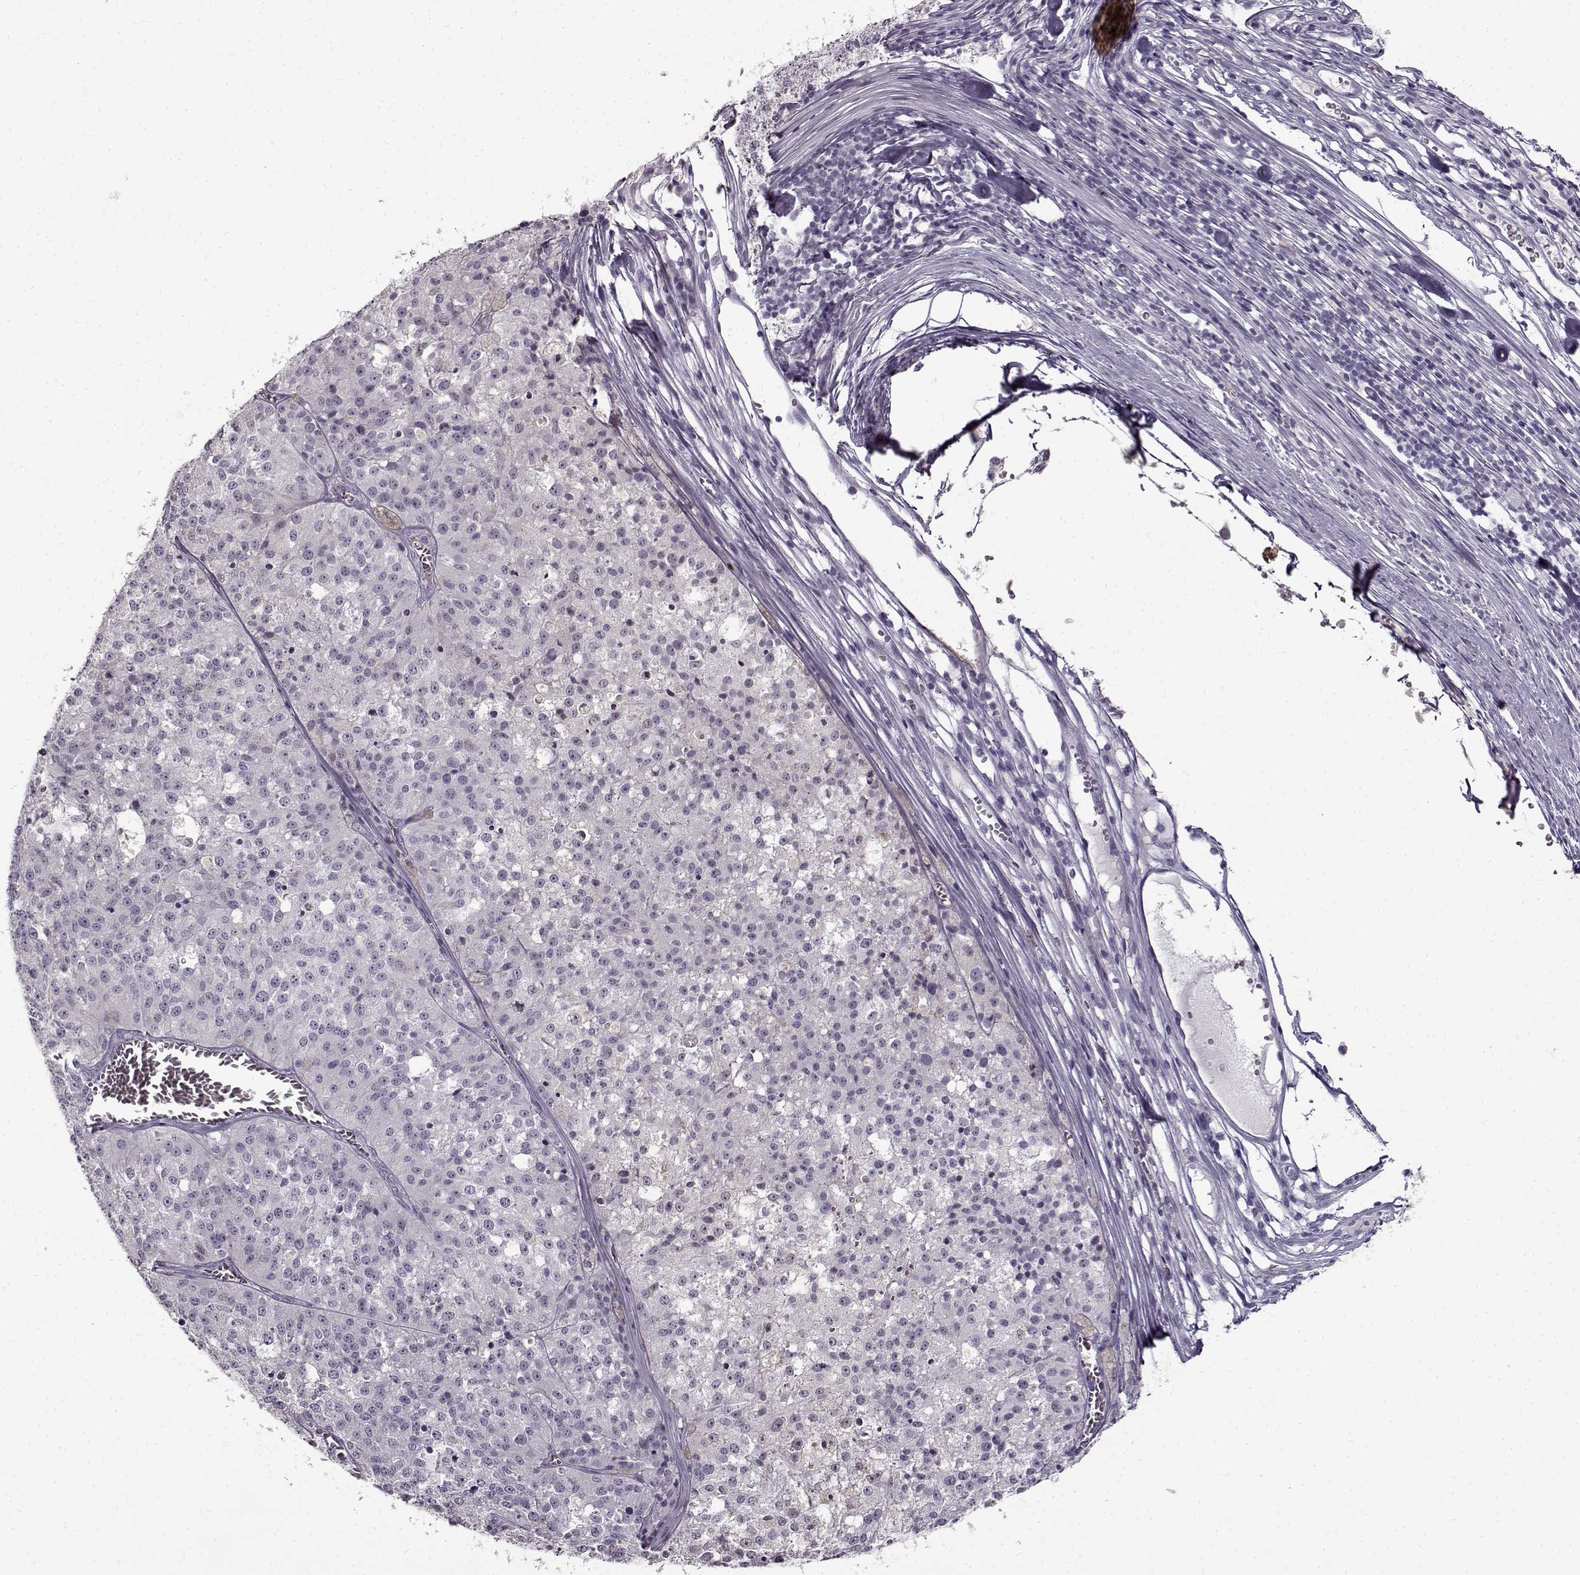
{"staining": {"intensity": "negative", "quantity": "none", "location": "none"}, "tissue": "melanoma", "cell_type": "Tumor cells", "image_type": "cancer", "snomed": [{"axis": "morphology", "description": "Malignant melanoma, Metastatic site"}, {"axis": "topography", "description": "Lymph node"}], "caption": "Image shows no protein positivity in tumor cells of melanoma tissue. The staining was performed using DAB to visualize the protein expression in brown, while the nuclei were stained in blue with hematoxylin (Magnification: 20x).", "gene": "FSHB", "patient": {"sex": "female", "age": 64}}